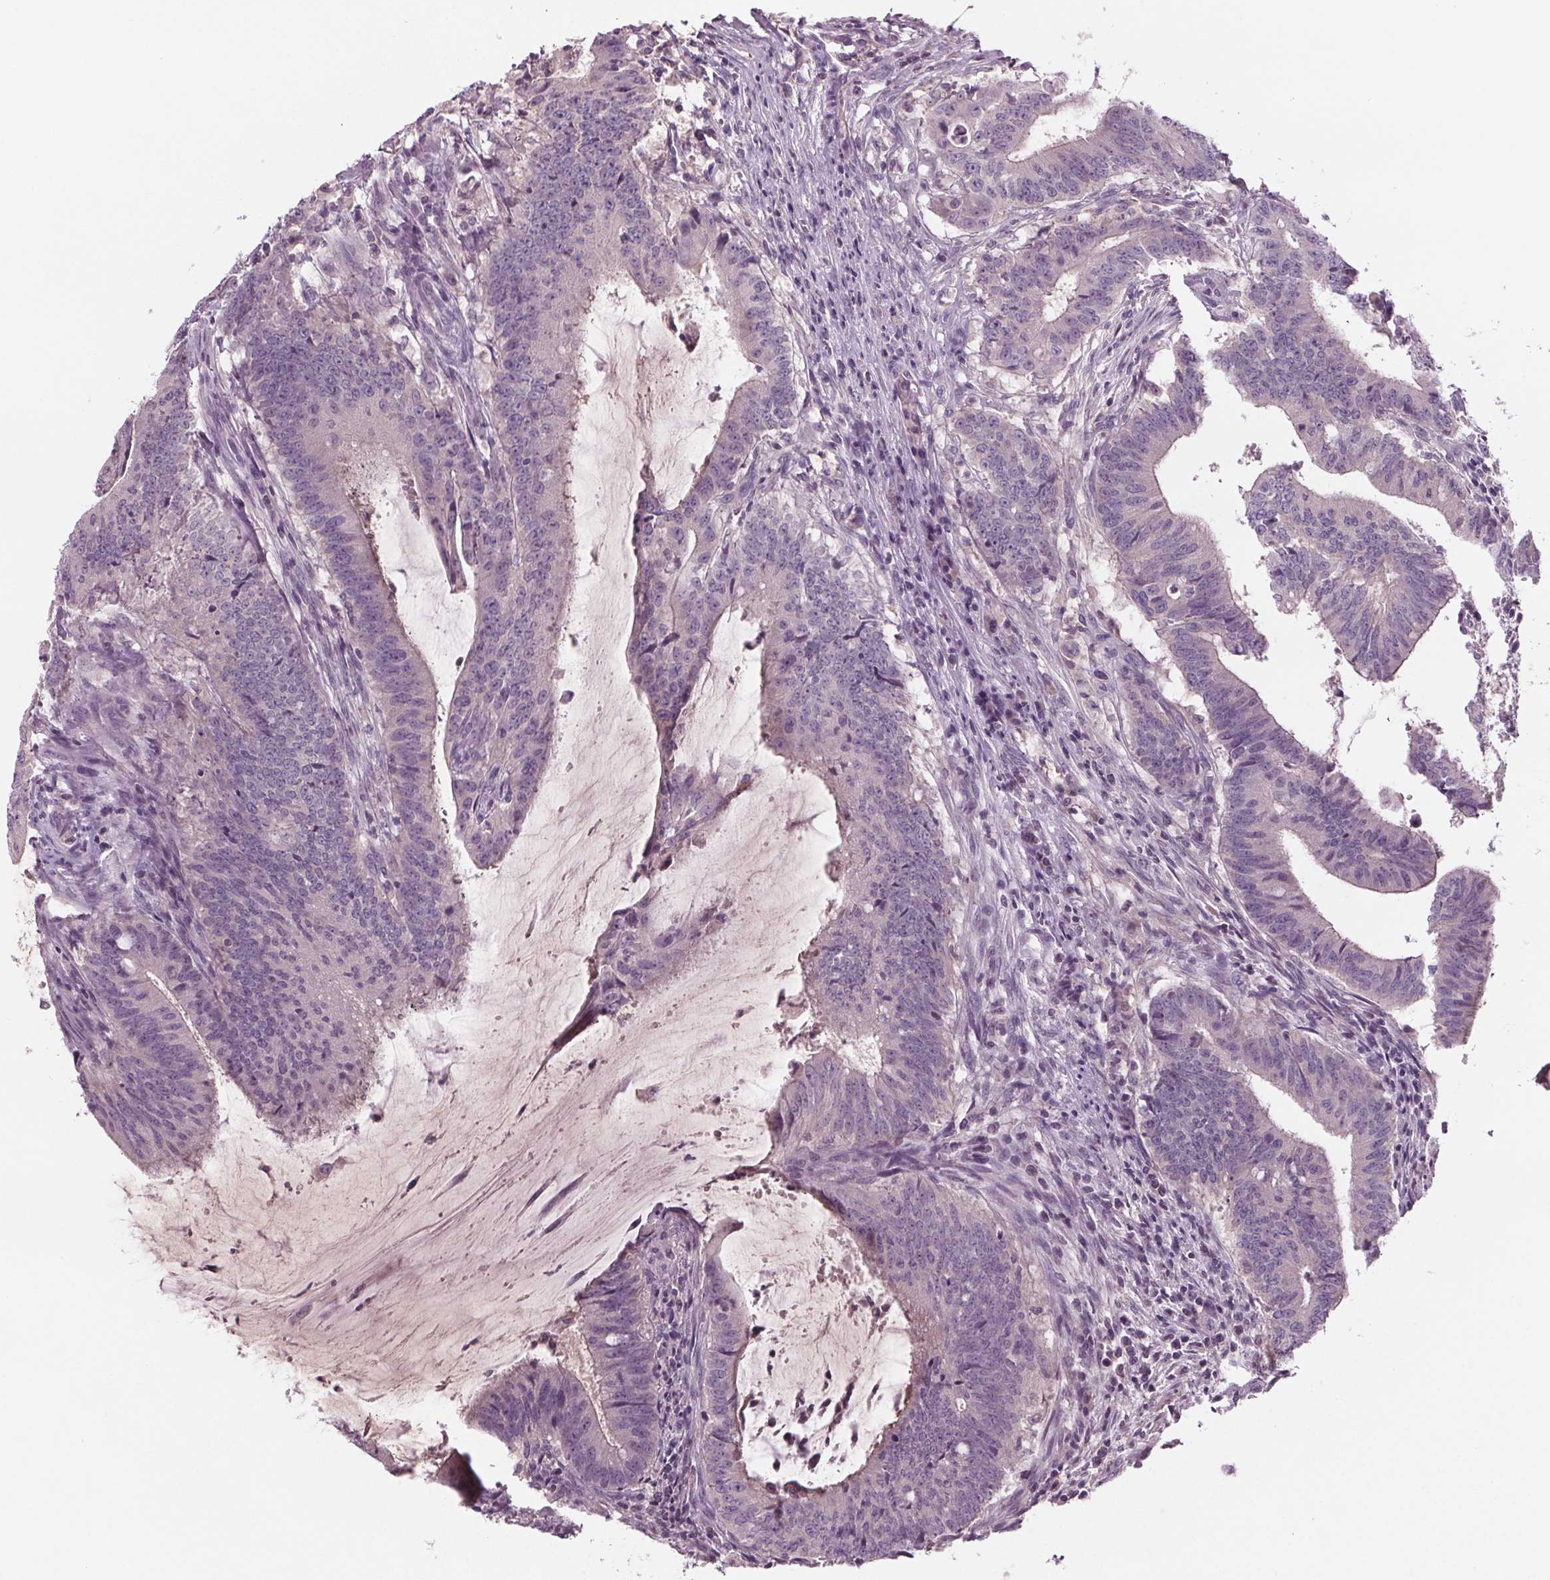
{"staining": {"intensity": "negative", "quantity": "none", "location": "none"}, "tissue": "colorectal cancer", "cell_type": "Tumor cells", "image_type": "cancer", "snomed": [{"axis": "morphology", "description": "Adenocarcinoma, NOS"}, {"axis": "topography", "description": "Colon"}], "caption": "Immunohistochemistry micrograph of neoplastic tissue: human colorectal cancer stained with DAB displays no significant protein expression in tumor cells.", "gene": "BHLHE22", "patient": {"sex": "female", "age": 43}}